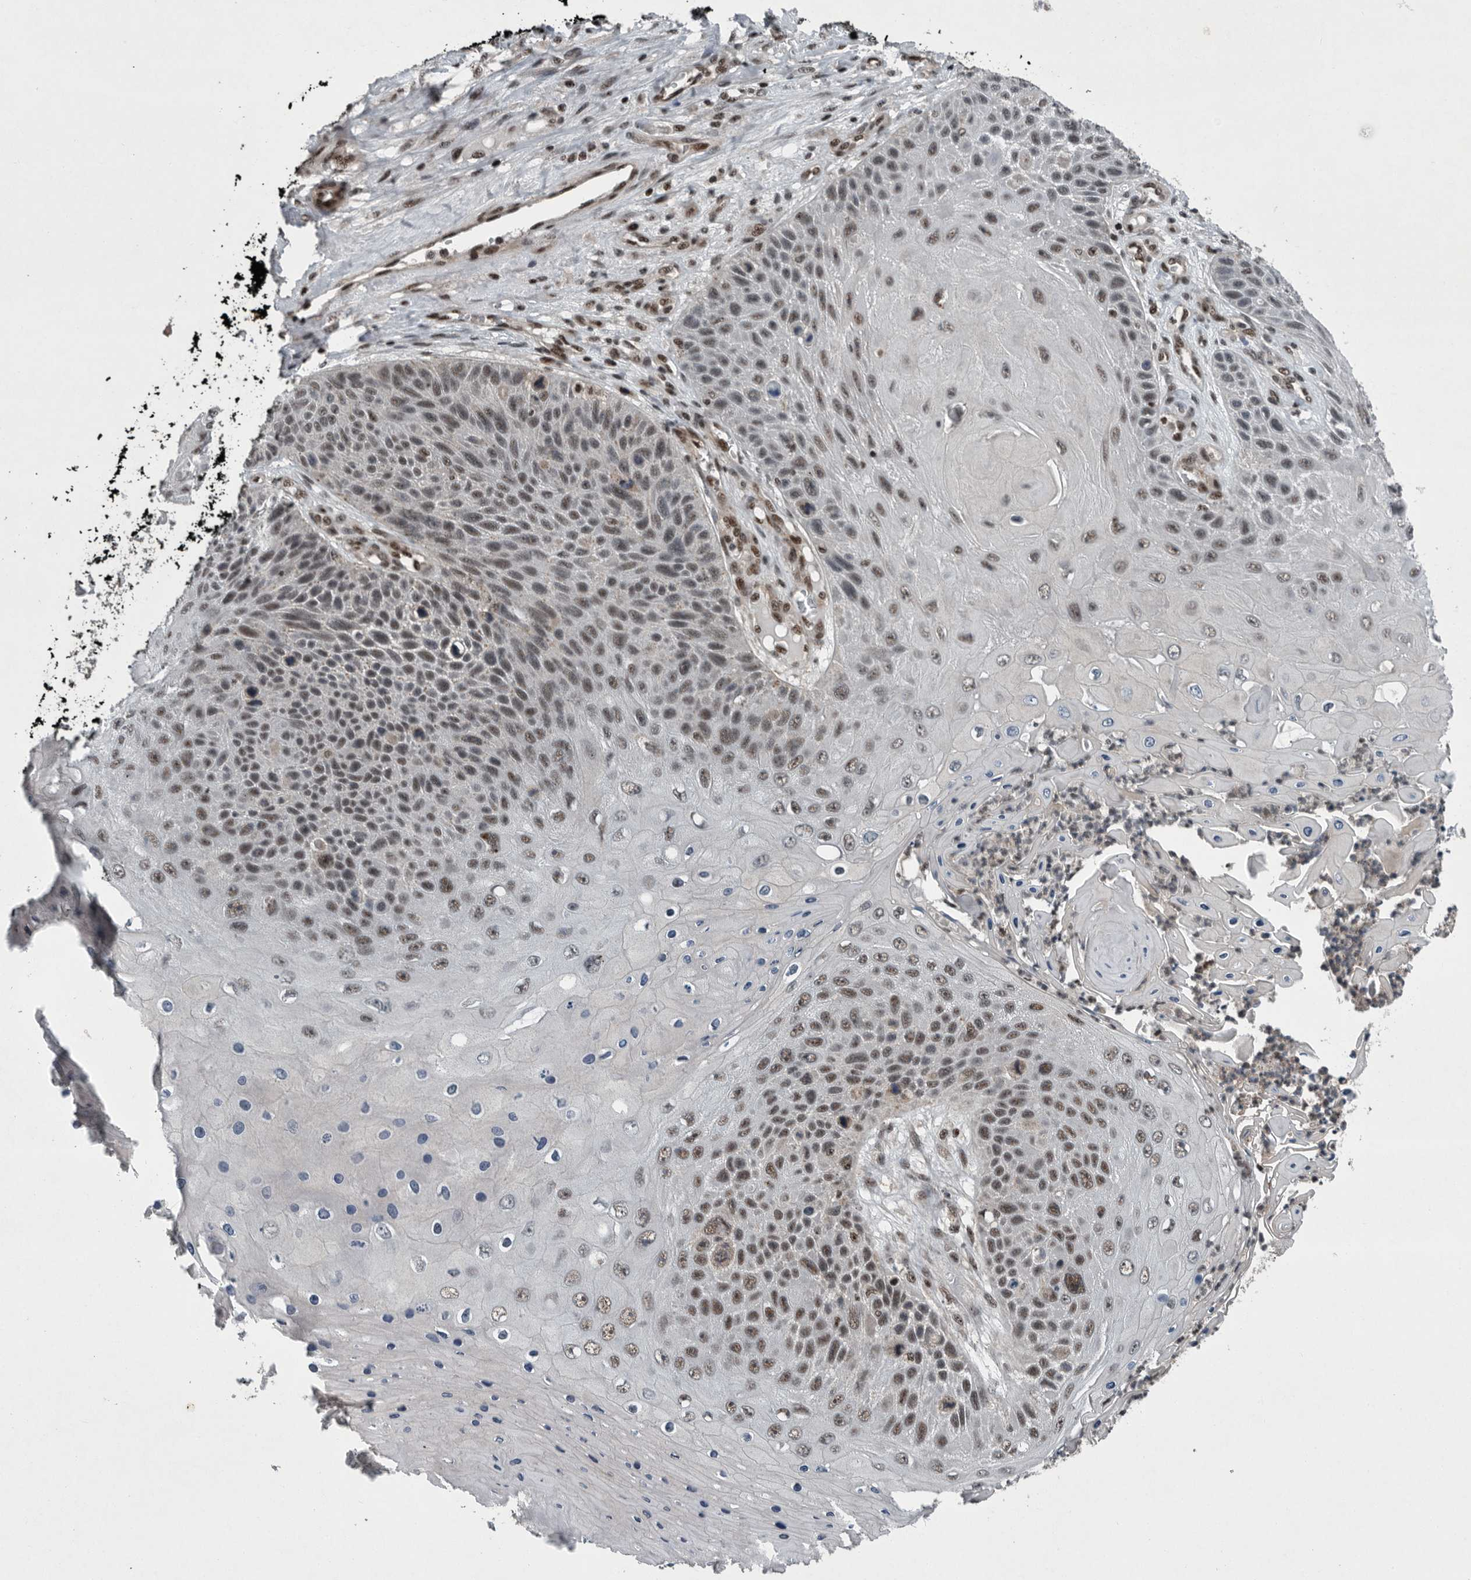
{"staining": {"intensity": "weak", "quantity": ">75%", "location": "nuclear"}, "tissue": "skin cancer", "cell_type": "Tumor cells", "image_type": "cancer", "snomed": [{"axis": "morphology", "description": "Squamous cell carcinoma, NOS"}, {"axis": "topography", "description": "Skin"}], "caption": "The micrograph shows staining of skin cancer (squamous cell carcinoma), revealing weak nuclear protein staining (brown color) within tumor cells.", "gene": "SENP7", "patient": {"sex": "female", "age": 88}}